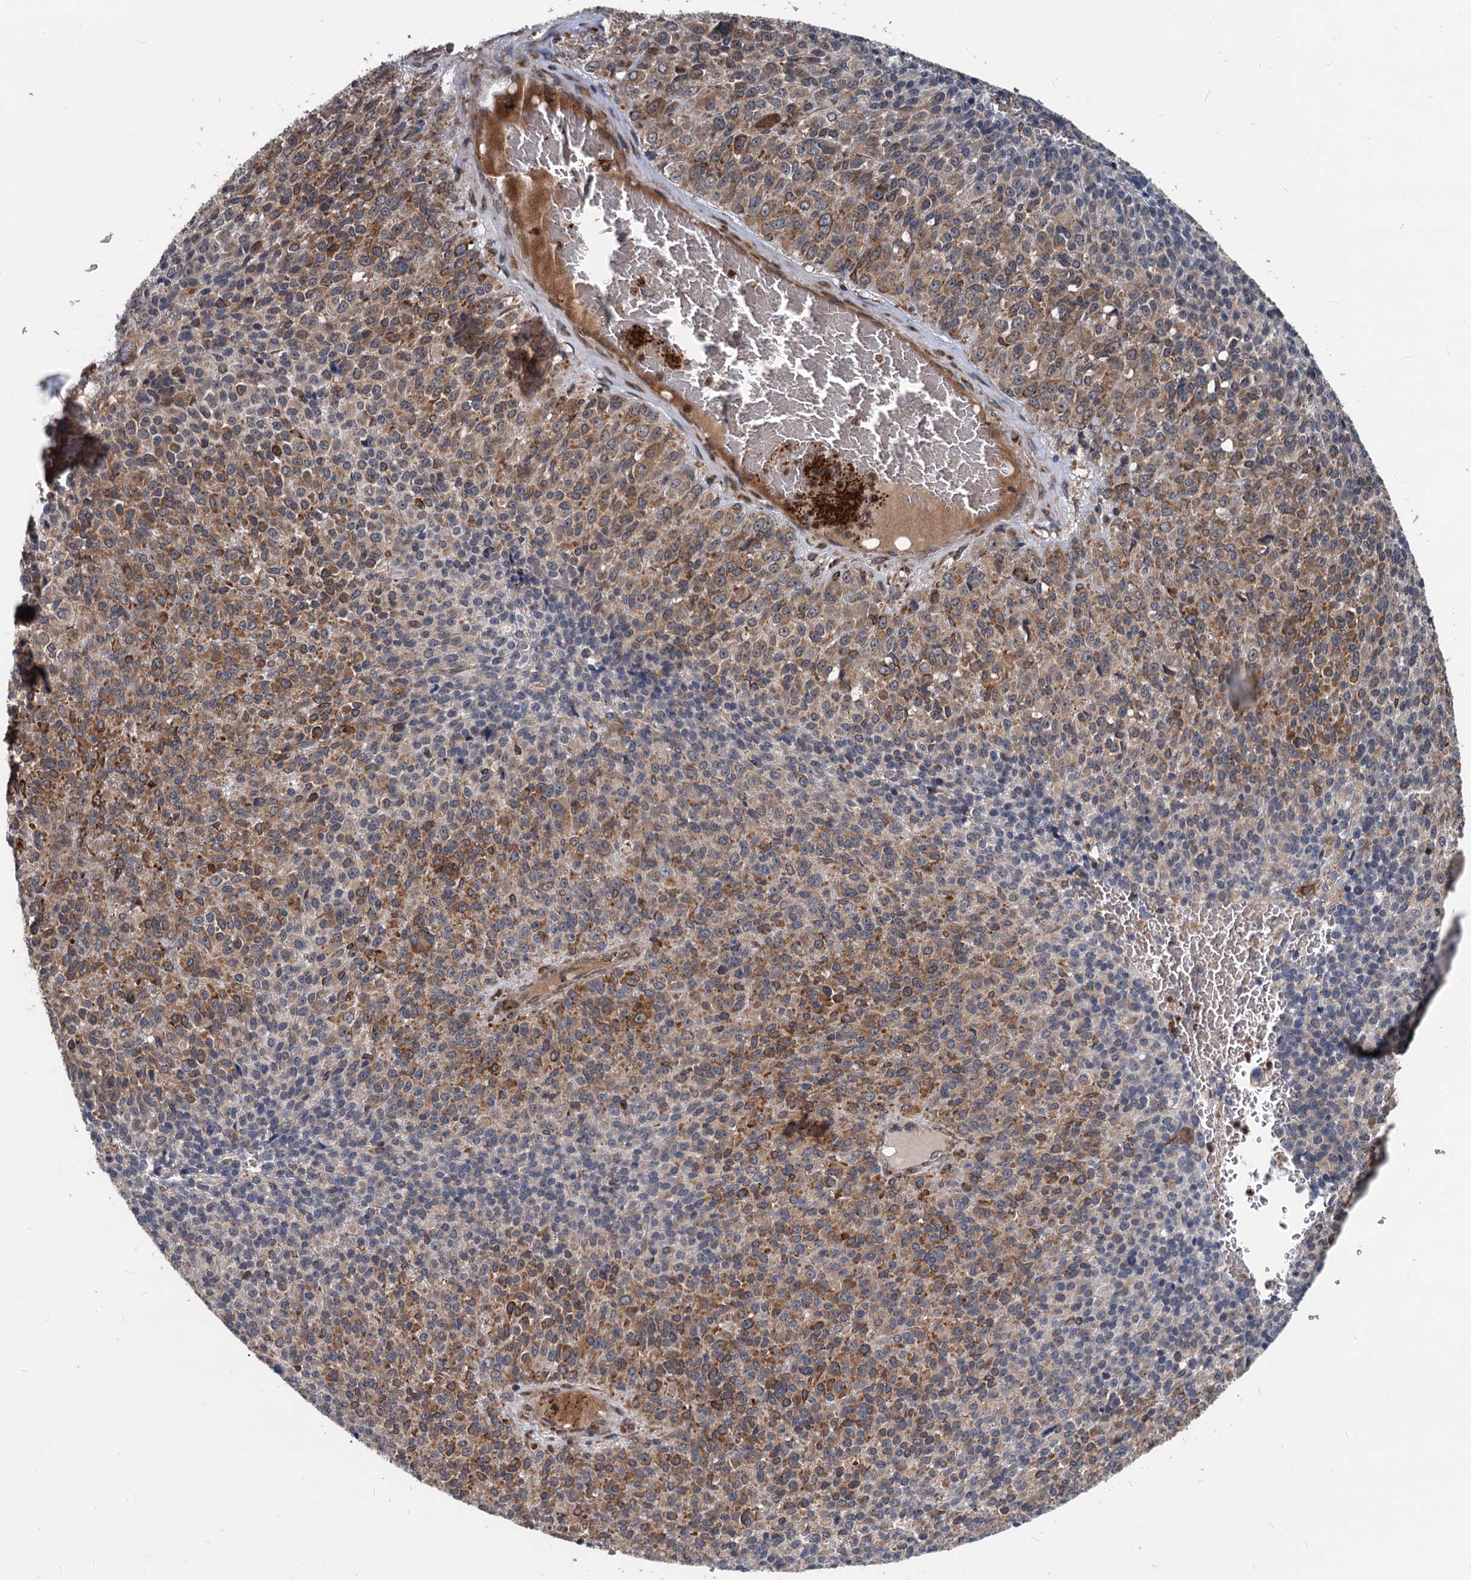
{"staining": {"intensity": "strong", "quantity": "25%-75%", "location": "cytoplasmic/membranous"}, "tissue": "melanoma", "cell_type": "Tumor cells", "image_type": "cancer", "snomed": [{"axis": "morphology", "description": "Malignant melanoma, Metastatic site"}, {"axis": "topography", "description": "Brain"}], "caption": "Melanoma was stained to show a protein in brown. There is high levels of strong cytoplasmic/membranous positivity in approximately 25%-75% of tumor cells.", "gene": "STIM1", "patient": {"sex": "female", "age": 56}}